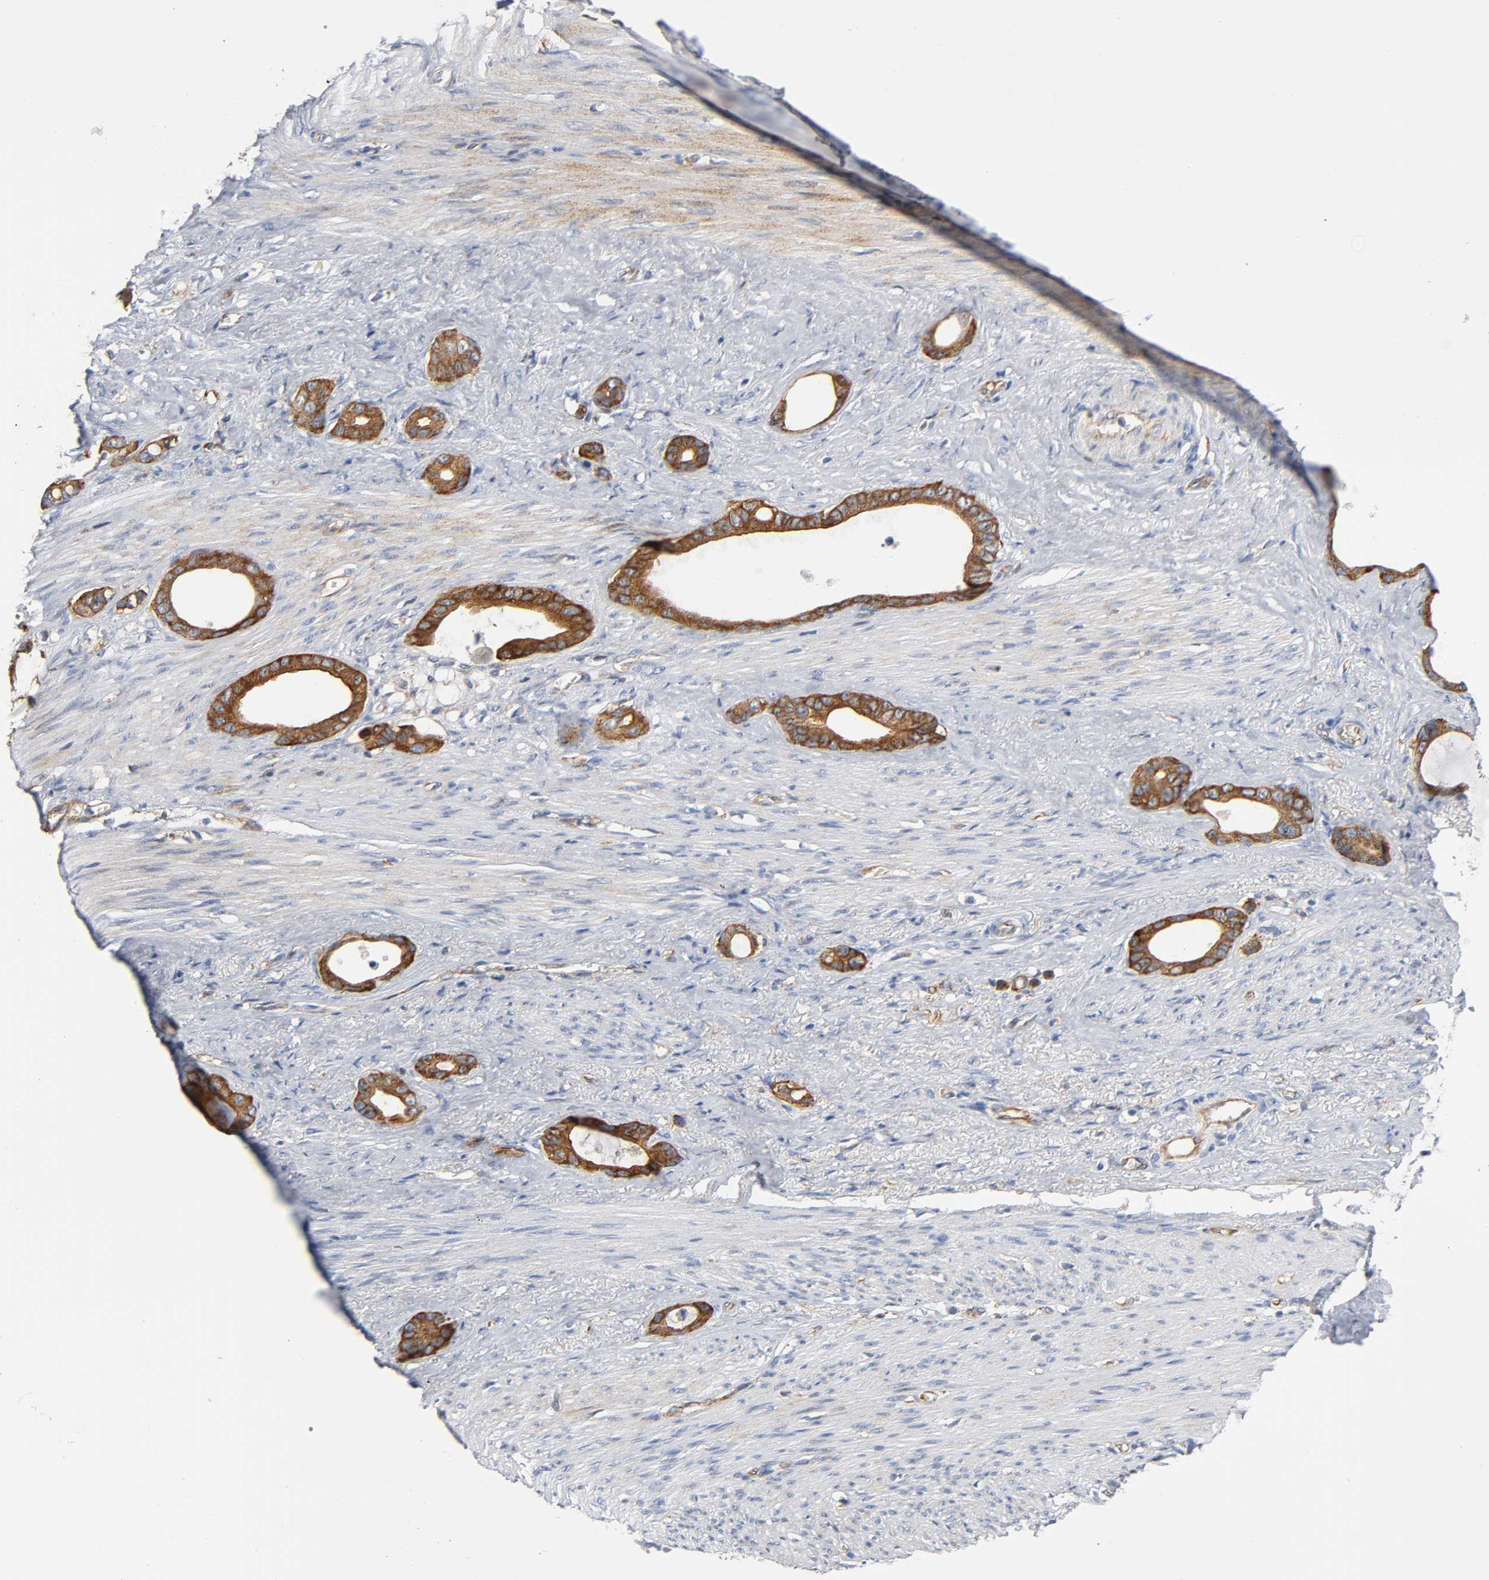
{"staining": {"intensity": "strong", "quantity": ">75%", "location": "cytoplasmic/membranous"}, "tissue": "stomach cancer", "cell_type": "Tumor cells", "image_type": "cancer", "snomed": [{"axis": "morphology", "description": "Adenocarcinoma, NOS"}, {"axis": "topography", "description": "Stomach"}], "caption": "Stomach cancer stained for a protein displays strong cytoplasmic/membranous positivity in tumor cells.", "gene": "CD2AP", "patient": {"sex": "female", "age": 75}}